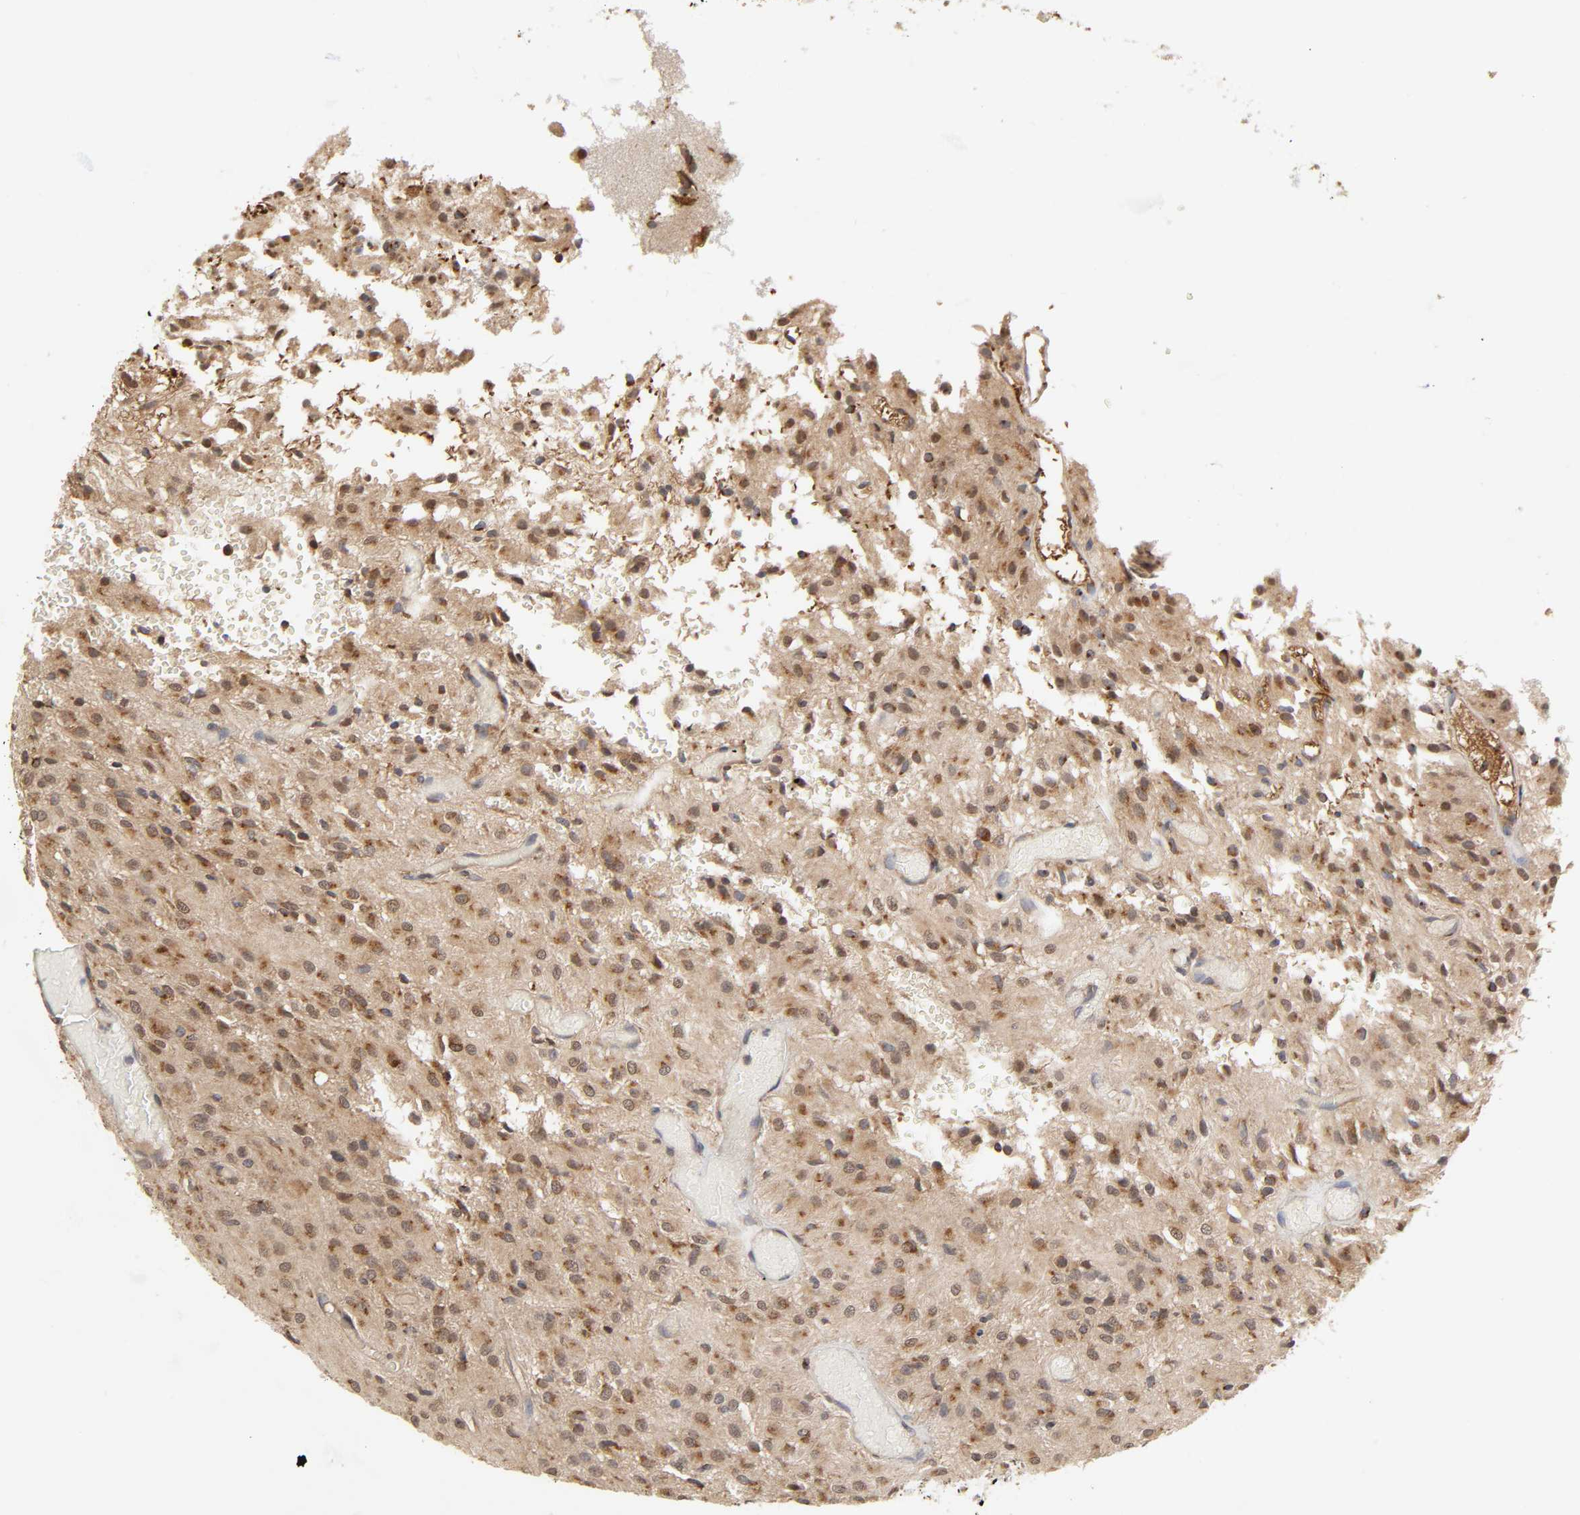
{"staining": {"intensity": "moderate", "quantity": ">75%", "location": "cytoplasmic/membranous"}, "tissue": "glioma", "cell_type": "Tumor cells", "image_type": "cancer", "snomed": [{"axis": "morphology", "description": "Glioma, malignant, High grade"}, {"axis": "topography", "description": "Brain"}], "caption": "Tumor cells show medium levels of moderate cytoplasmic/membranous positivity in approximately >75% of cells in glioma. Immunohistochemistry (ihc) stains the protein in brown and the nuclei are stained blue.", "gene": "GNPTG", "patient": {"sex": "female", "age": 59}}